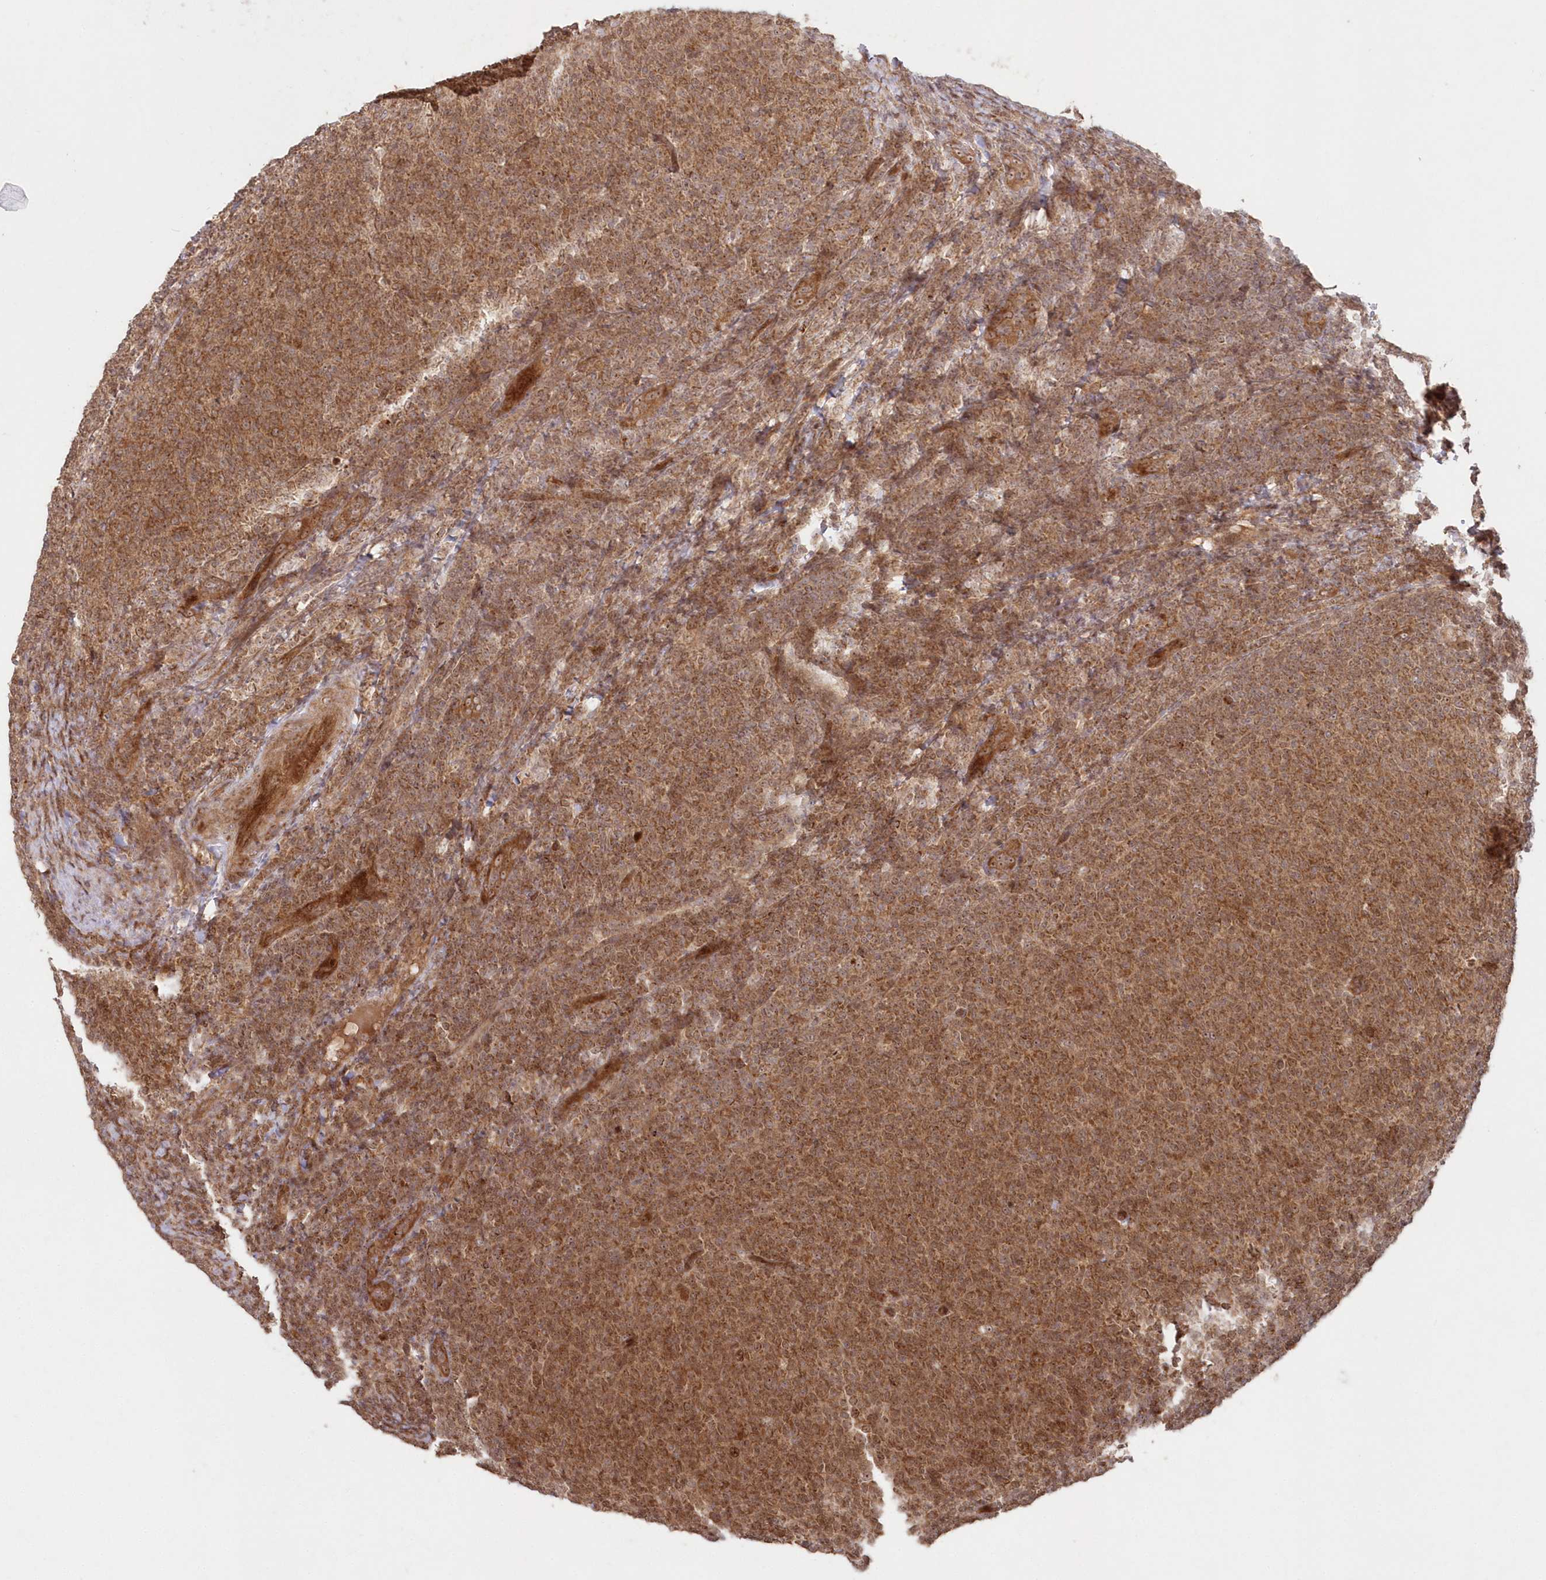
{"staining": {"intensity": "moderate", "quantity": ">75%", "location": "cytoplasmic/membranous"}, "tissue": "lymphoma", "cell_type": "Tumor cells", "image_type": "cancer", "snomed": [{"axis": "morphology", "description": "Malignant lymphoma, non-Hodgkin's type, Low grade"}, {"axis": "topography", "description": "Lymph node"}], "caption": "A histopathology image of human lymphoma stained for a protein shows moderate cytoplasmic/membranous brown staining in tumor cells. The staining was performed using DAB to visualize the protein expression in brown, while the nuclei were stained in blue with hematoxylin (Magnification: 20x).", "gene": "SERINC1", "patient": {"sex": "male", "age": 66}}